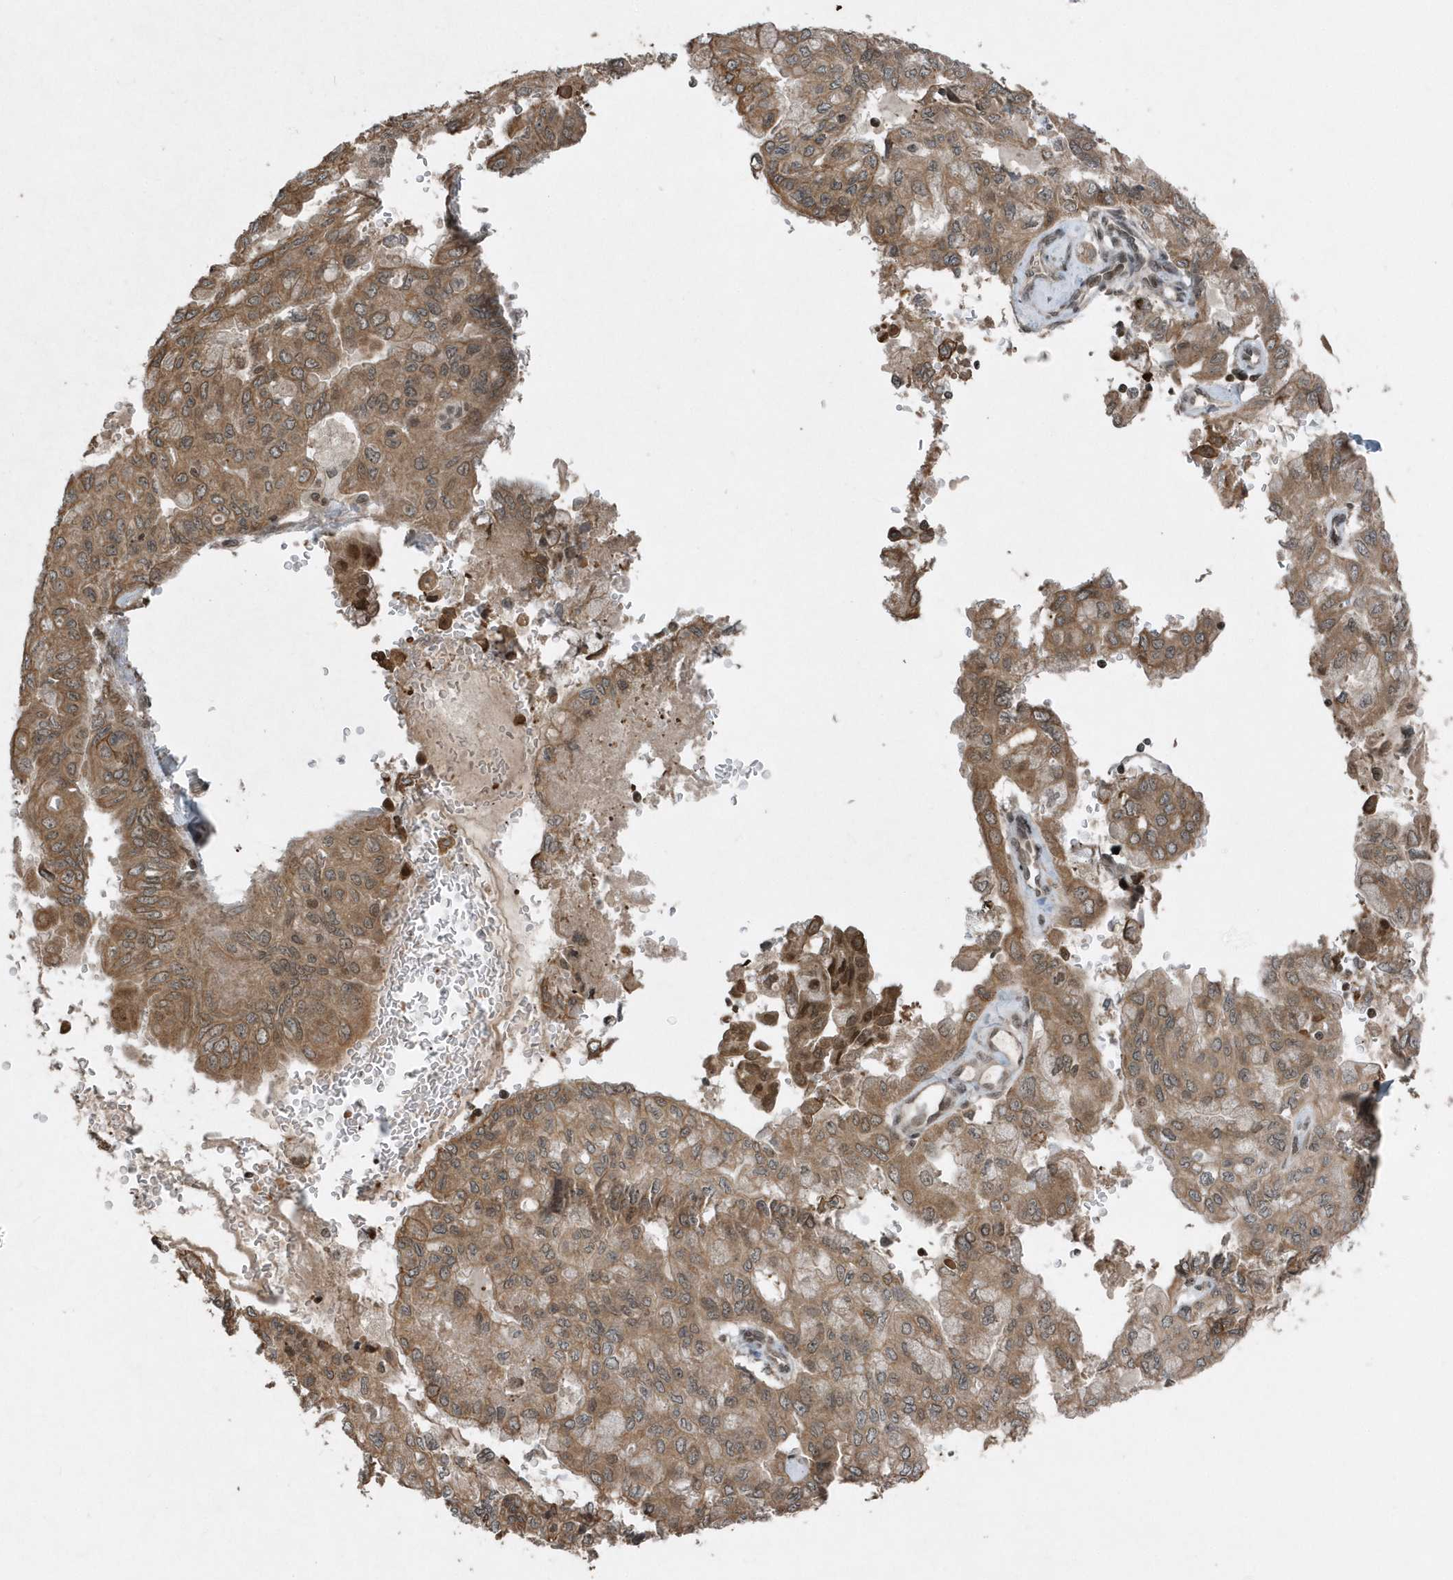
{"staining": {"intensity": "moderate", "quantity": ">75%", "location": "cytoplasmic/membranous"}, "tissue": "pancreatic cancer", "cell_type": "Tumor cells", "image_type": "cancer", "snomed": [{"axis": "morphology", "description": "Adenocarcinoma, NOS"}, {"axis": "topography", "description": "Pancreas"}], "caption": "Immunohistochemical staining of adenocarcinoma (pancreatic) exhibits medium levels of moderate cytoplasmic/membranous expression in approximately >75% of tumor cells. The staining was performed using DAB (3,3'-diaminobenzidine) to visualize the protein expression in brown, while the nuclei were stained in blue with hematoxylin (Magnification: 20x).", "gene": "EIF2B1", "patient": {"sex": "male", "age": 51}}